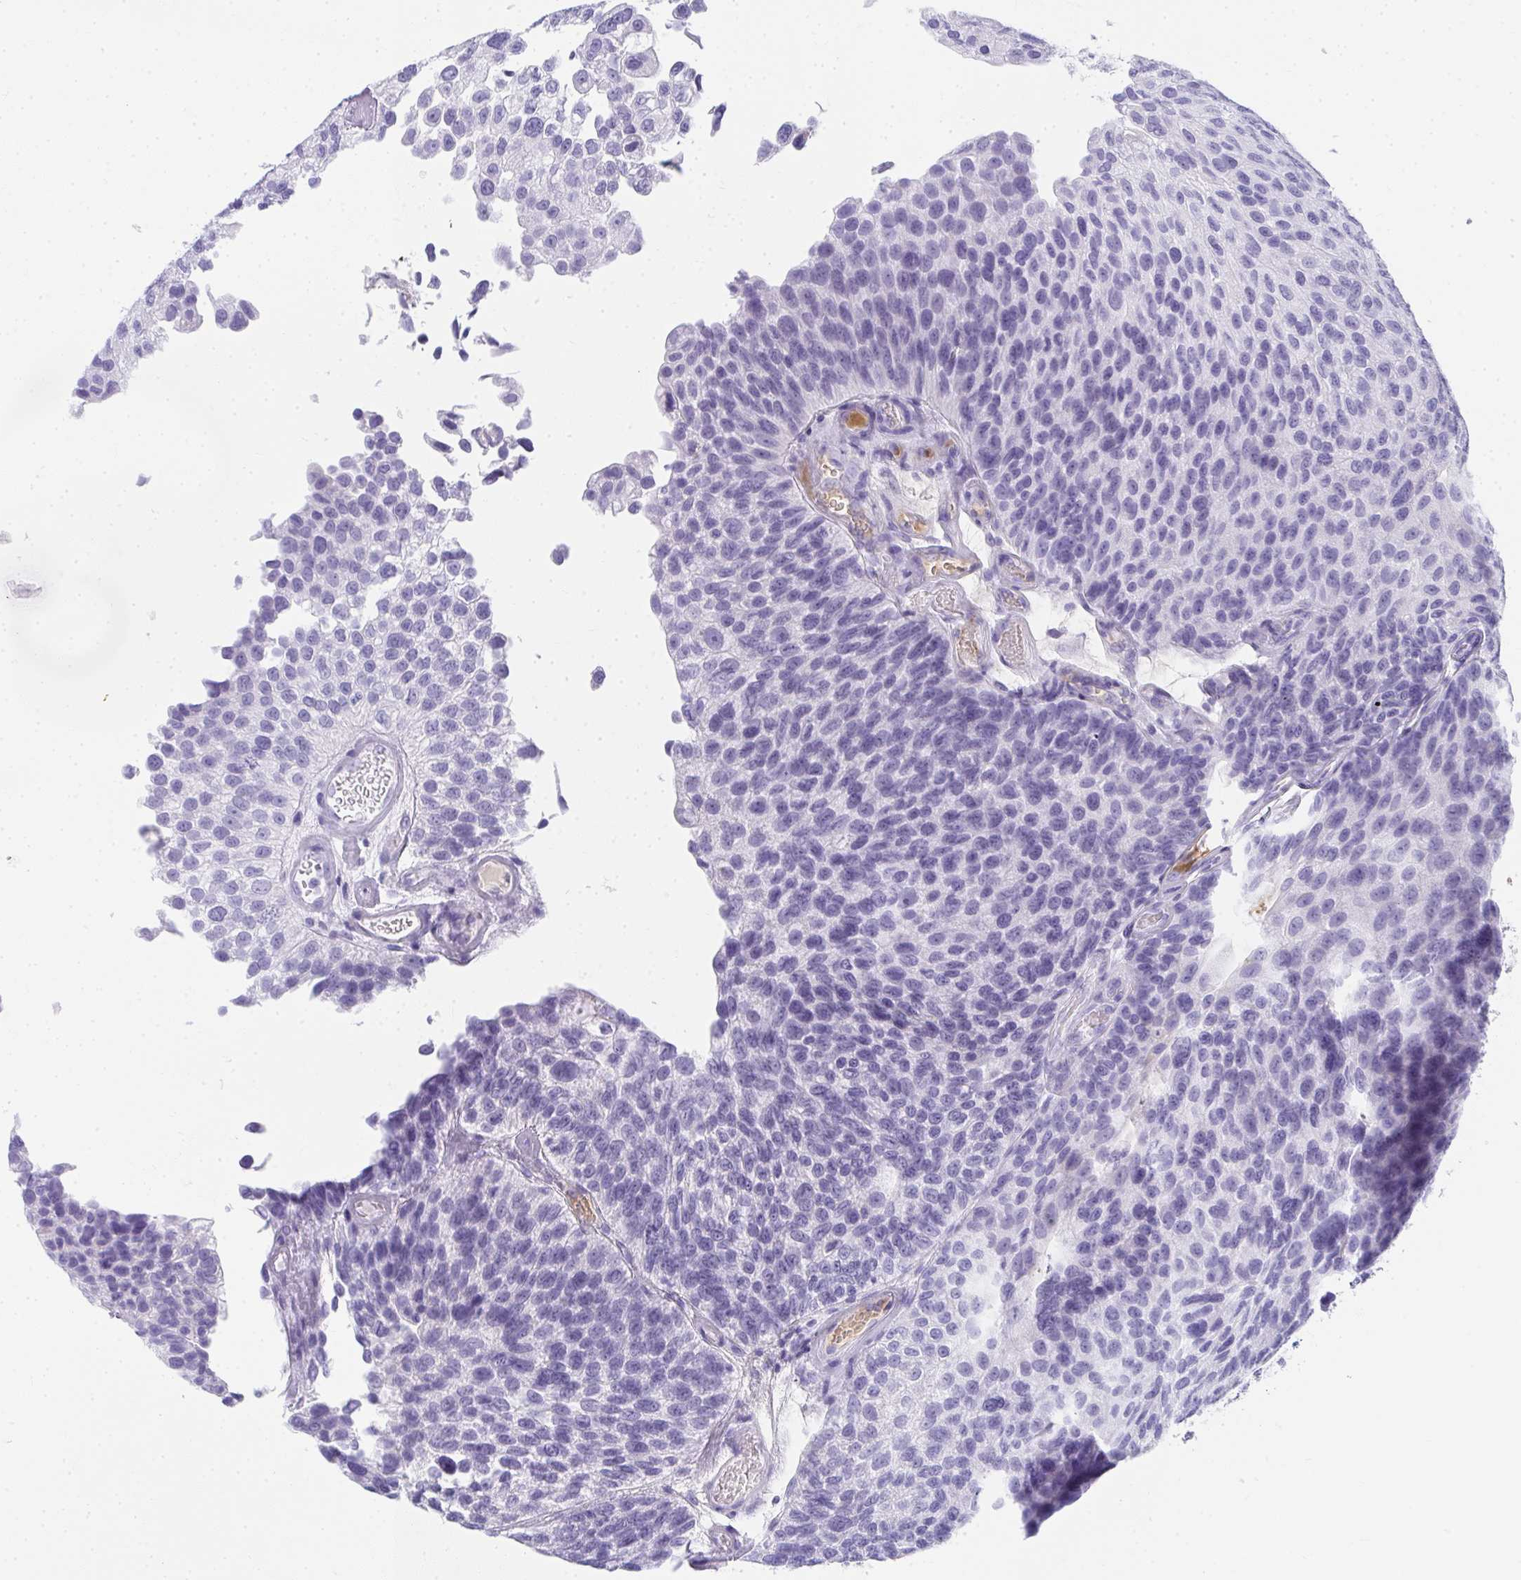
{"staining": {"intensity": "negative", "quantity": "none", "location": "none"}, "tissue": "urothelial cancer", "cell_type": "Tumor cells", "image_type": "cancer", "snomed": [{"axis": "morphology", "description": "Urothelial carcinoma, NOS"}, {"axis": "topography", "description": "Urinary bladder"}], "caption": "Immunohistochemistry (IHC) photomicrograph of transitional cell carcinoma stained for a protein (brown), which shows no expression in tumor cells. Brightfield microscopy of immunohistochemistry (IHC) stained with DAB (3,3'-diaminobenzidine) (brown) and hematoxylin (blue), captured at high magnification.", "gene": "ZSWIM3", "patient": {"sex": "male", "age": 87}}